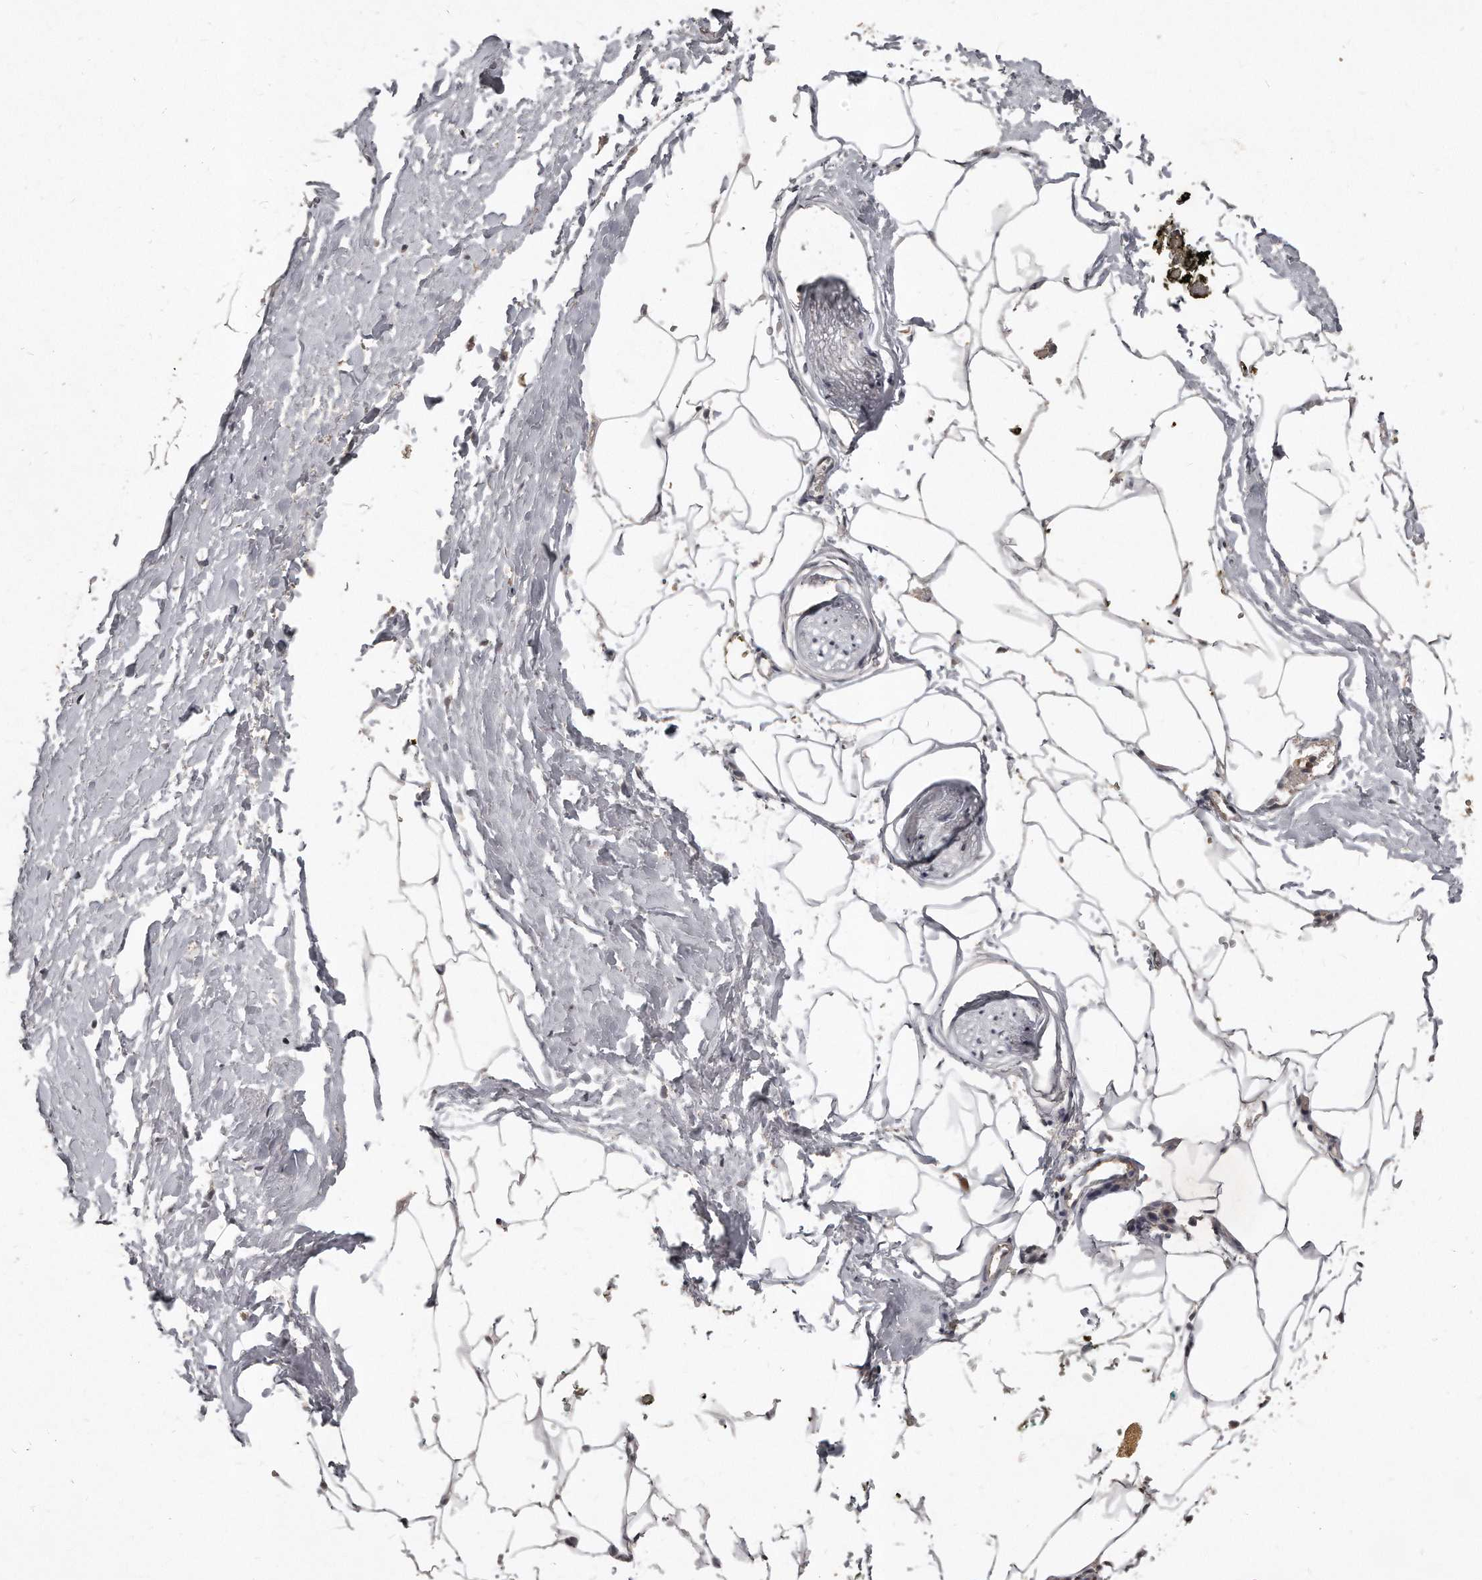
{"staining": {"intensity": "negative", "quantity": "none", "location": "none"}, "tissue": "adipose tissue", "cell_type": "Adipocytes", "image_type": "normal", "snomed": [{"axis": "morphology", "description": "Normal tissue, NOS"}, {"axis": "morphology", "description": "Adenocarcinoma, Low grade"}, {"axis": "topography", "description": "Prostate"}, {"axis": "topography", "description": "Peripheral nerve tissue"}], "caption": "Protein analysis of normal adipose tissue exhibits no significant positivity in adipocytes.", "gene": "GCH1", "patient": {"sex": "male", "age": 63}}